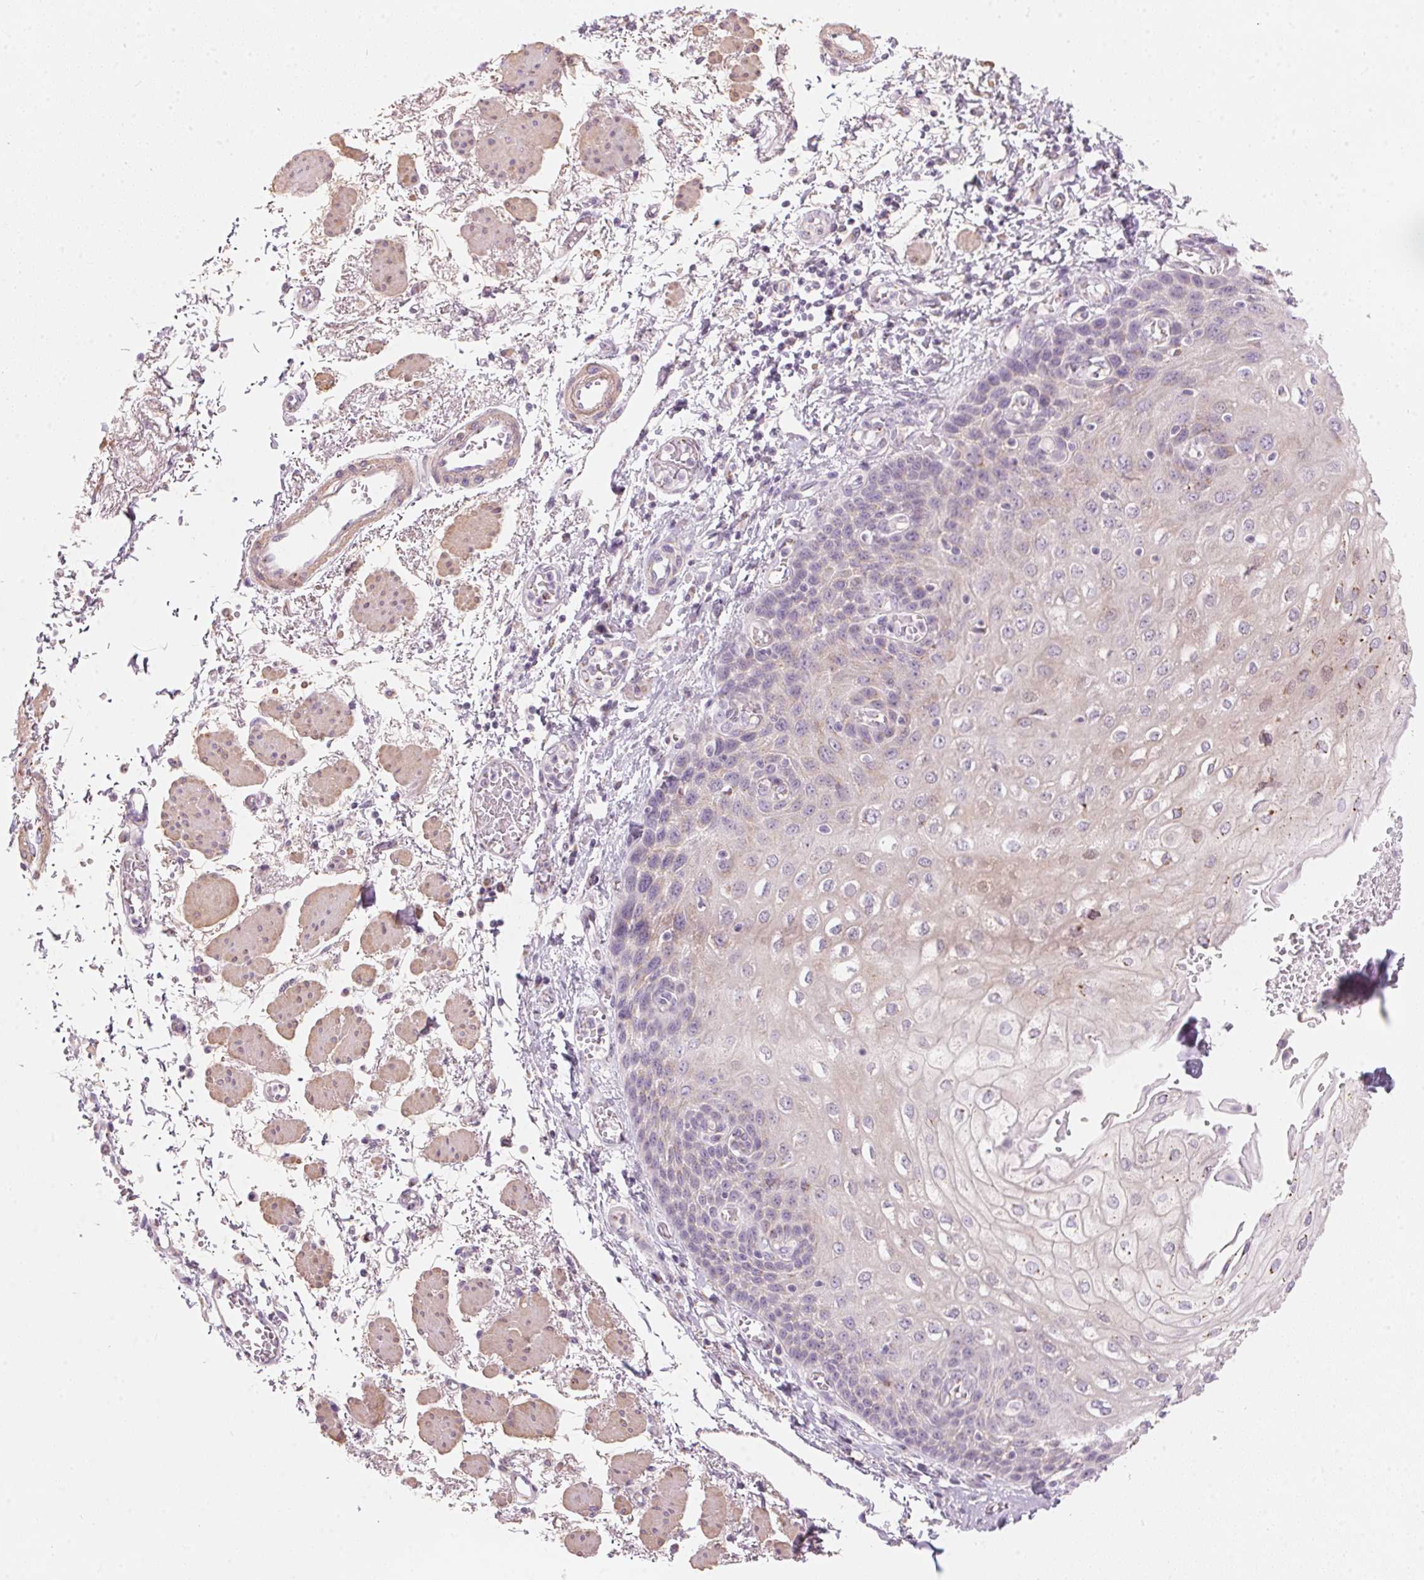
{"staining": {"intensity": "negative", "quantity": "none", "location": "none"}, "tissue": "esophagus", "cell_type": "Squamous epithelial cells", "image_type": "normal", "snomed": [{"axis": "morphology", "description": "Normal tissue, NOS"}, {"axis": "morphology", "description": "Adenocarcinoma, NOS"}, {"axis": "topography", "description": "Esophagus"}], "caption": "A high-resolution micrograph shows immunohistochemistry staining of benign esophagus, which shows no significant staining in squamous epithelial cells. The staining was performed using DAB (3,3'-diaminobenzidine) to visualize the protein expression in brown, while the nuclei were stained in blue with hematoxylin (Magnification: 20x).", "gene": "DRAM2", "patient": {"sex": "male", "age": 81}}